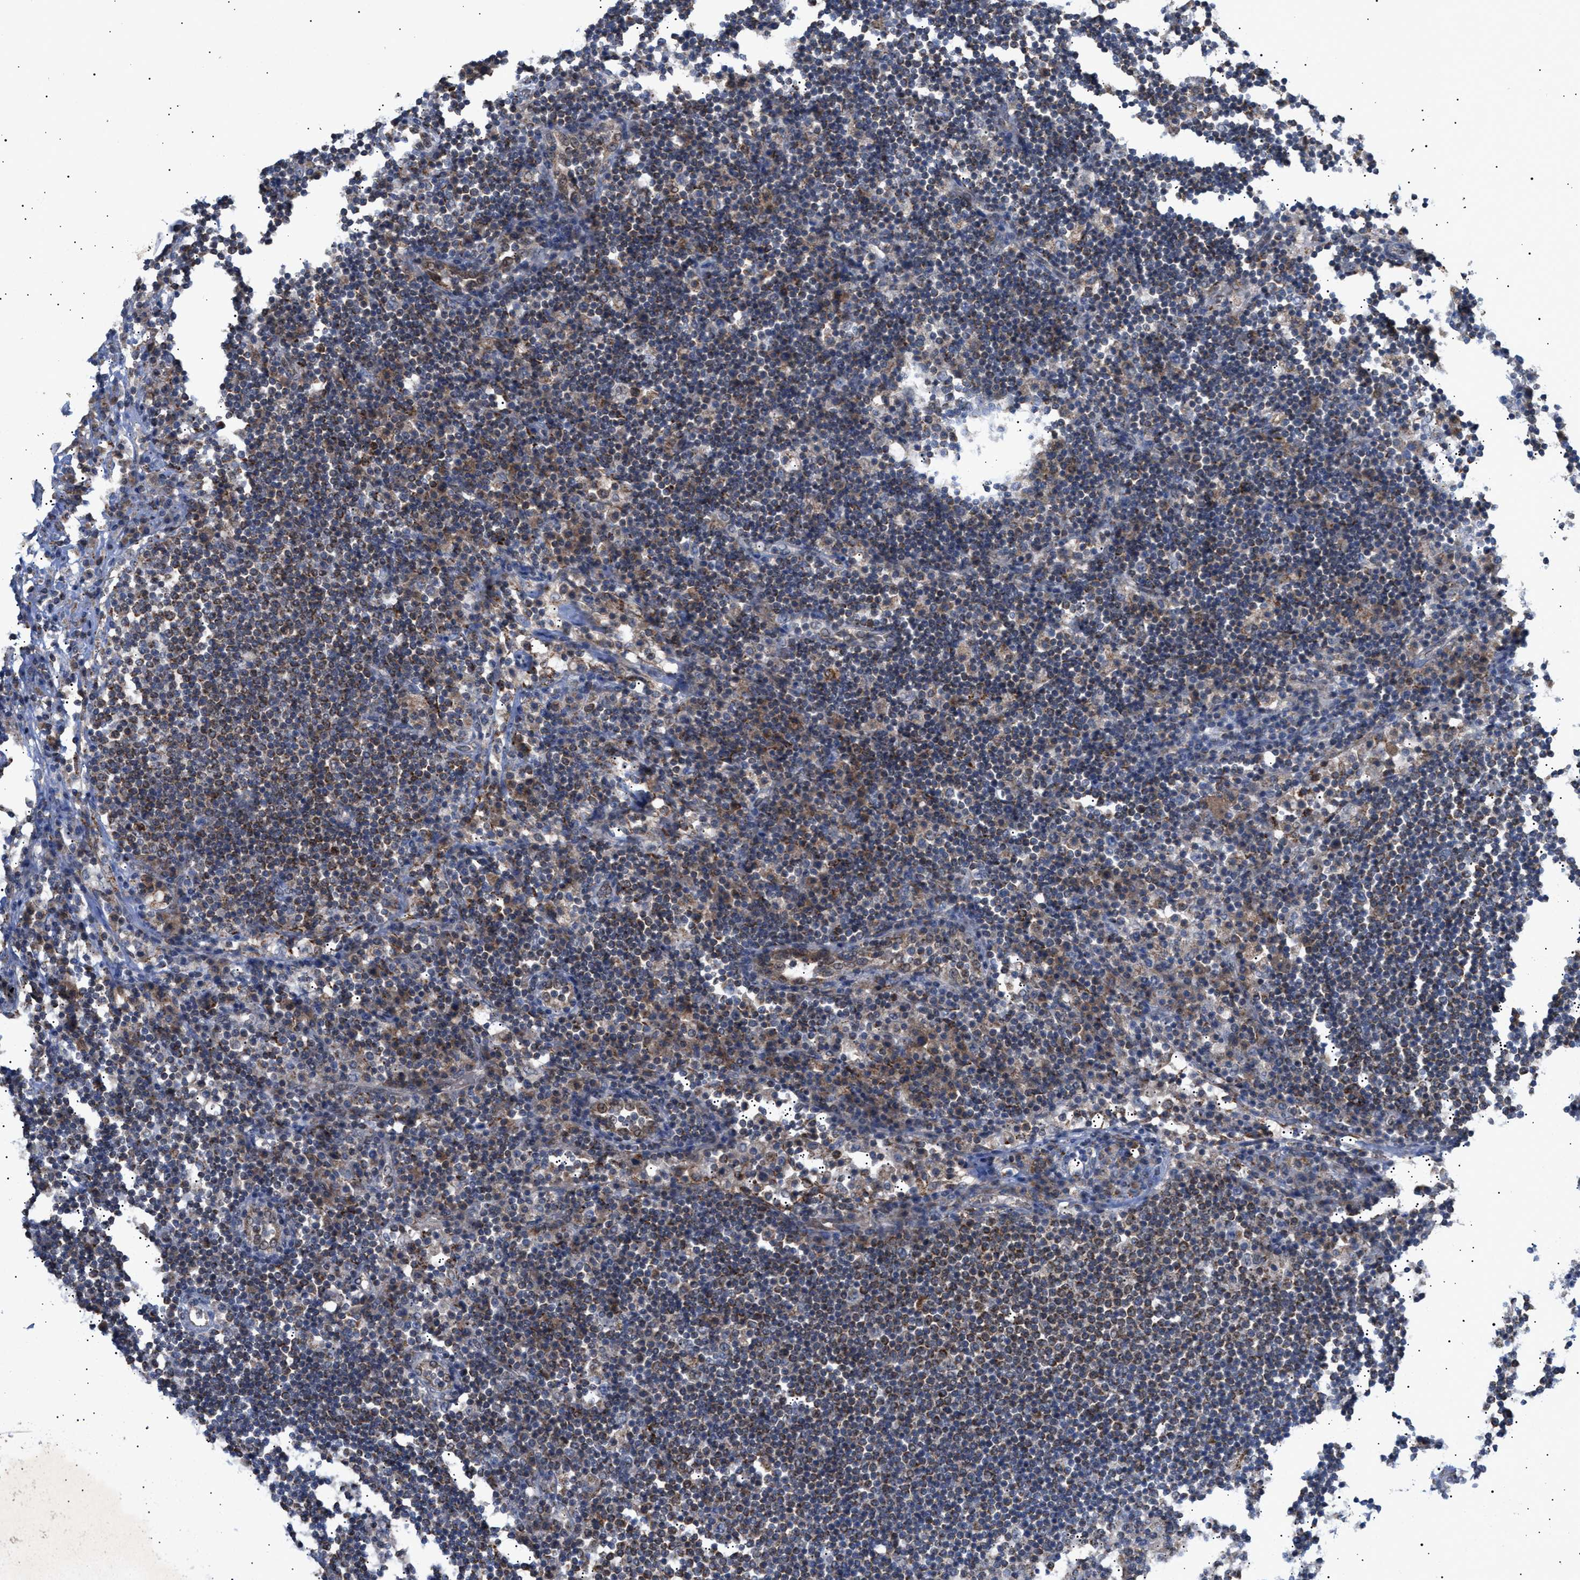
{"staining": {"intensity": "weak", "quantity": "25%-75%", "location": "cytoplasmic/membranous"}, "tissue": "lymph node", "cell_type": "Germinal center cells", "image_type": "normal", "snomed": [{"axis": "morphology", "description": "Normal tissue, NOS"}, {"axis": "topography", "description": "Lymph node"}], "caption": "Weak cytoplasmic/membranous protein staining is present in about 25%-75% of germinal center cells in lymph node.", "gene": "SIRT5", "patient": {"sex": "female", "age": 53}}